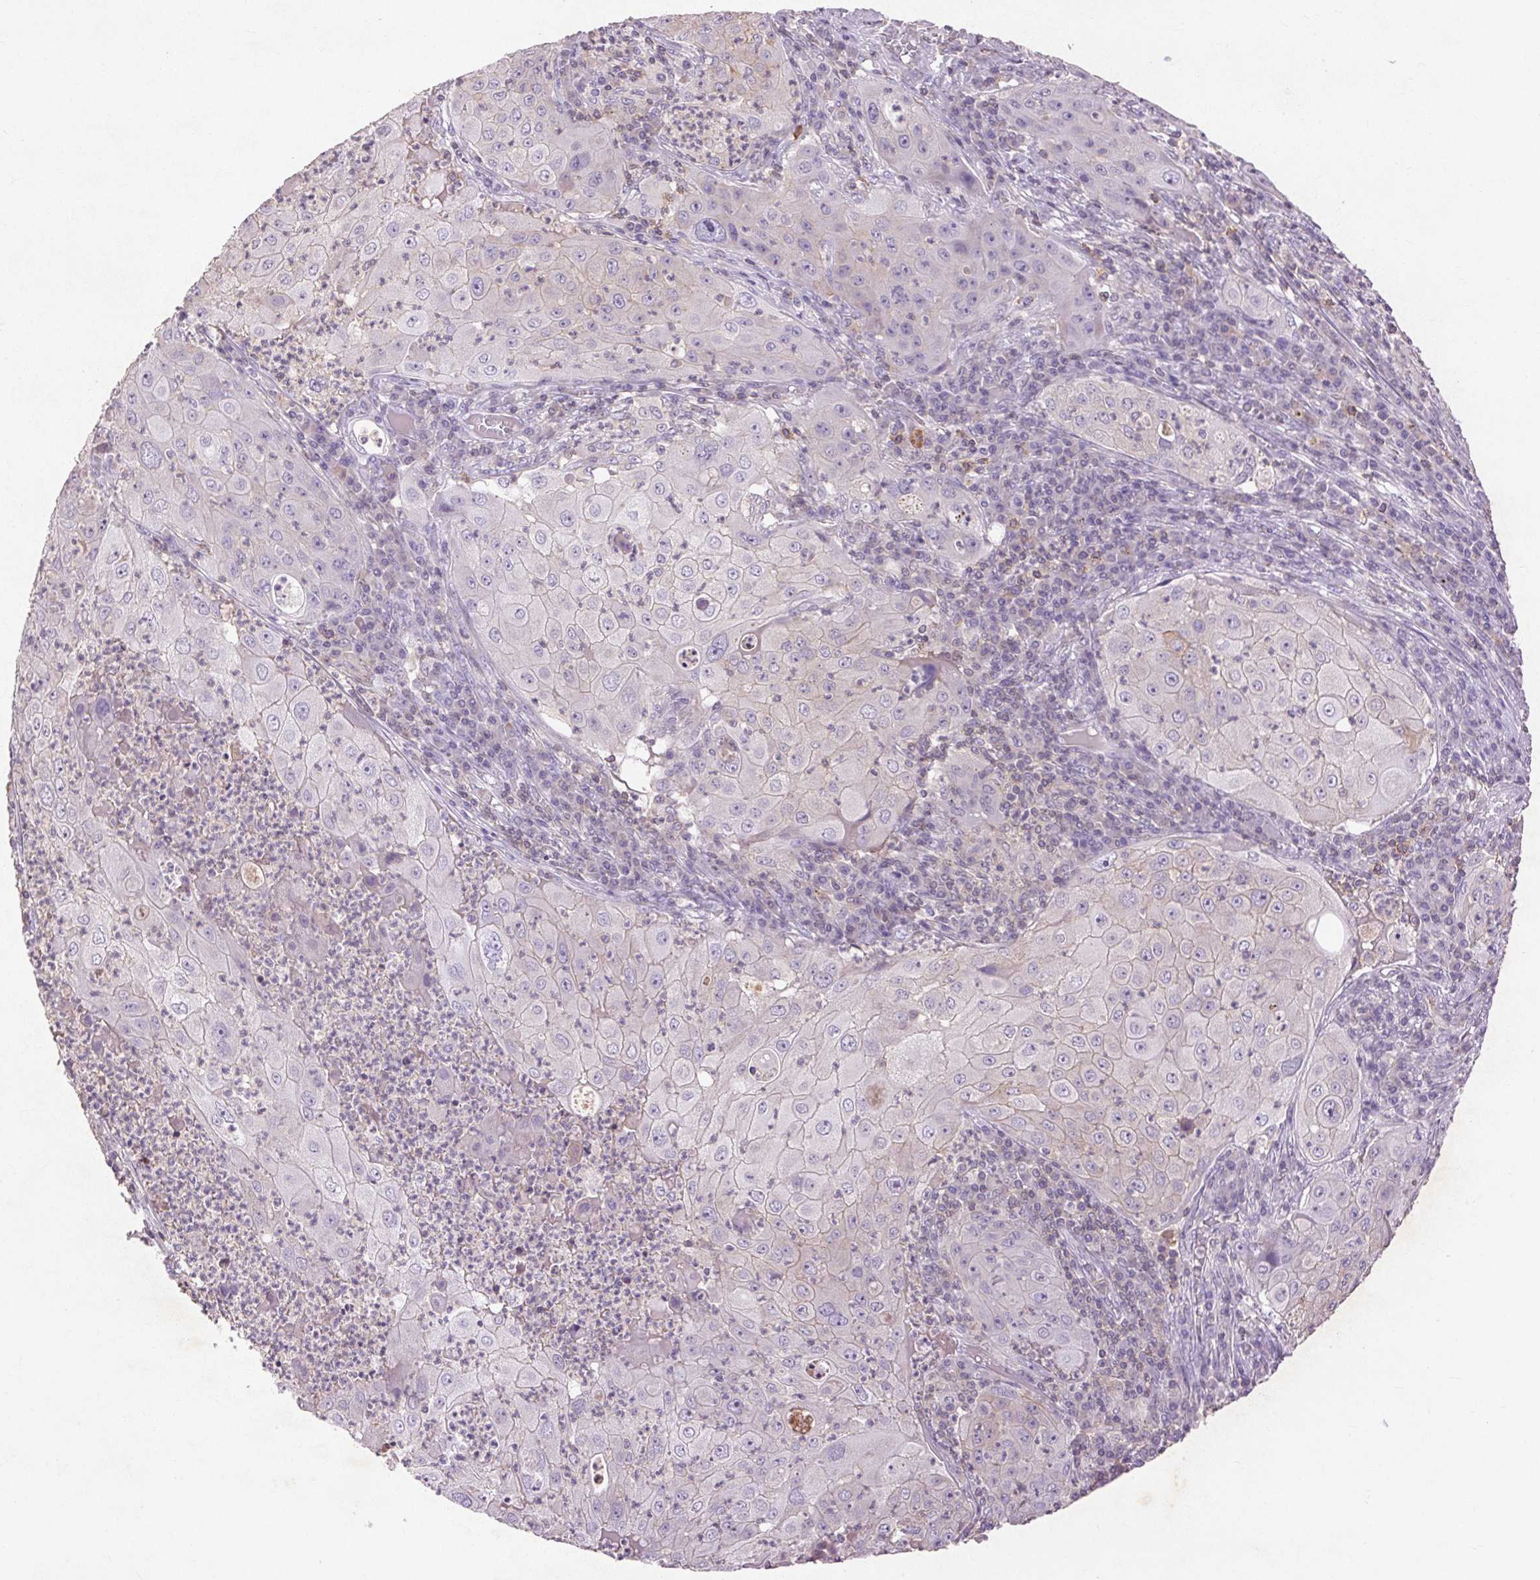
{"staining": {"intensity": "negative", "quantity": "none", "location": "none"}, "tissue": "lung cancer", "cell_type": "Tumor cells", "image_type": "cancer", "snomed": [{"axis": "morphology", "description": "Squamous cell carcinoma, NOS"}, {"axis": "topography", "description": "Lung"}], "caption": "Immunohistochemical staining of human squamous cell carcinoma (lung) reveals no significant staining in tumor cells. Brightfield microscopy of immunohistochemistry stained with DAB (3,3'-diaminobenzidine) (brown) and hematoxylin (blue), captured at high magnification.", "gene": "FNDC7", "patient": {"sex": "female", "age": 59}}